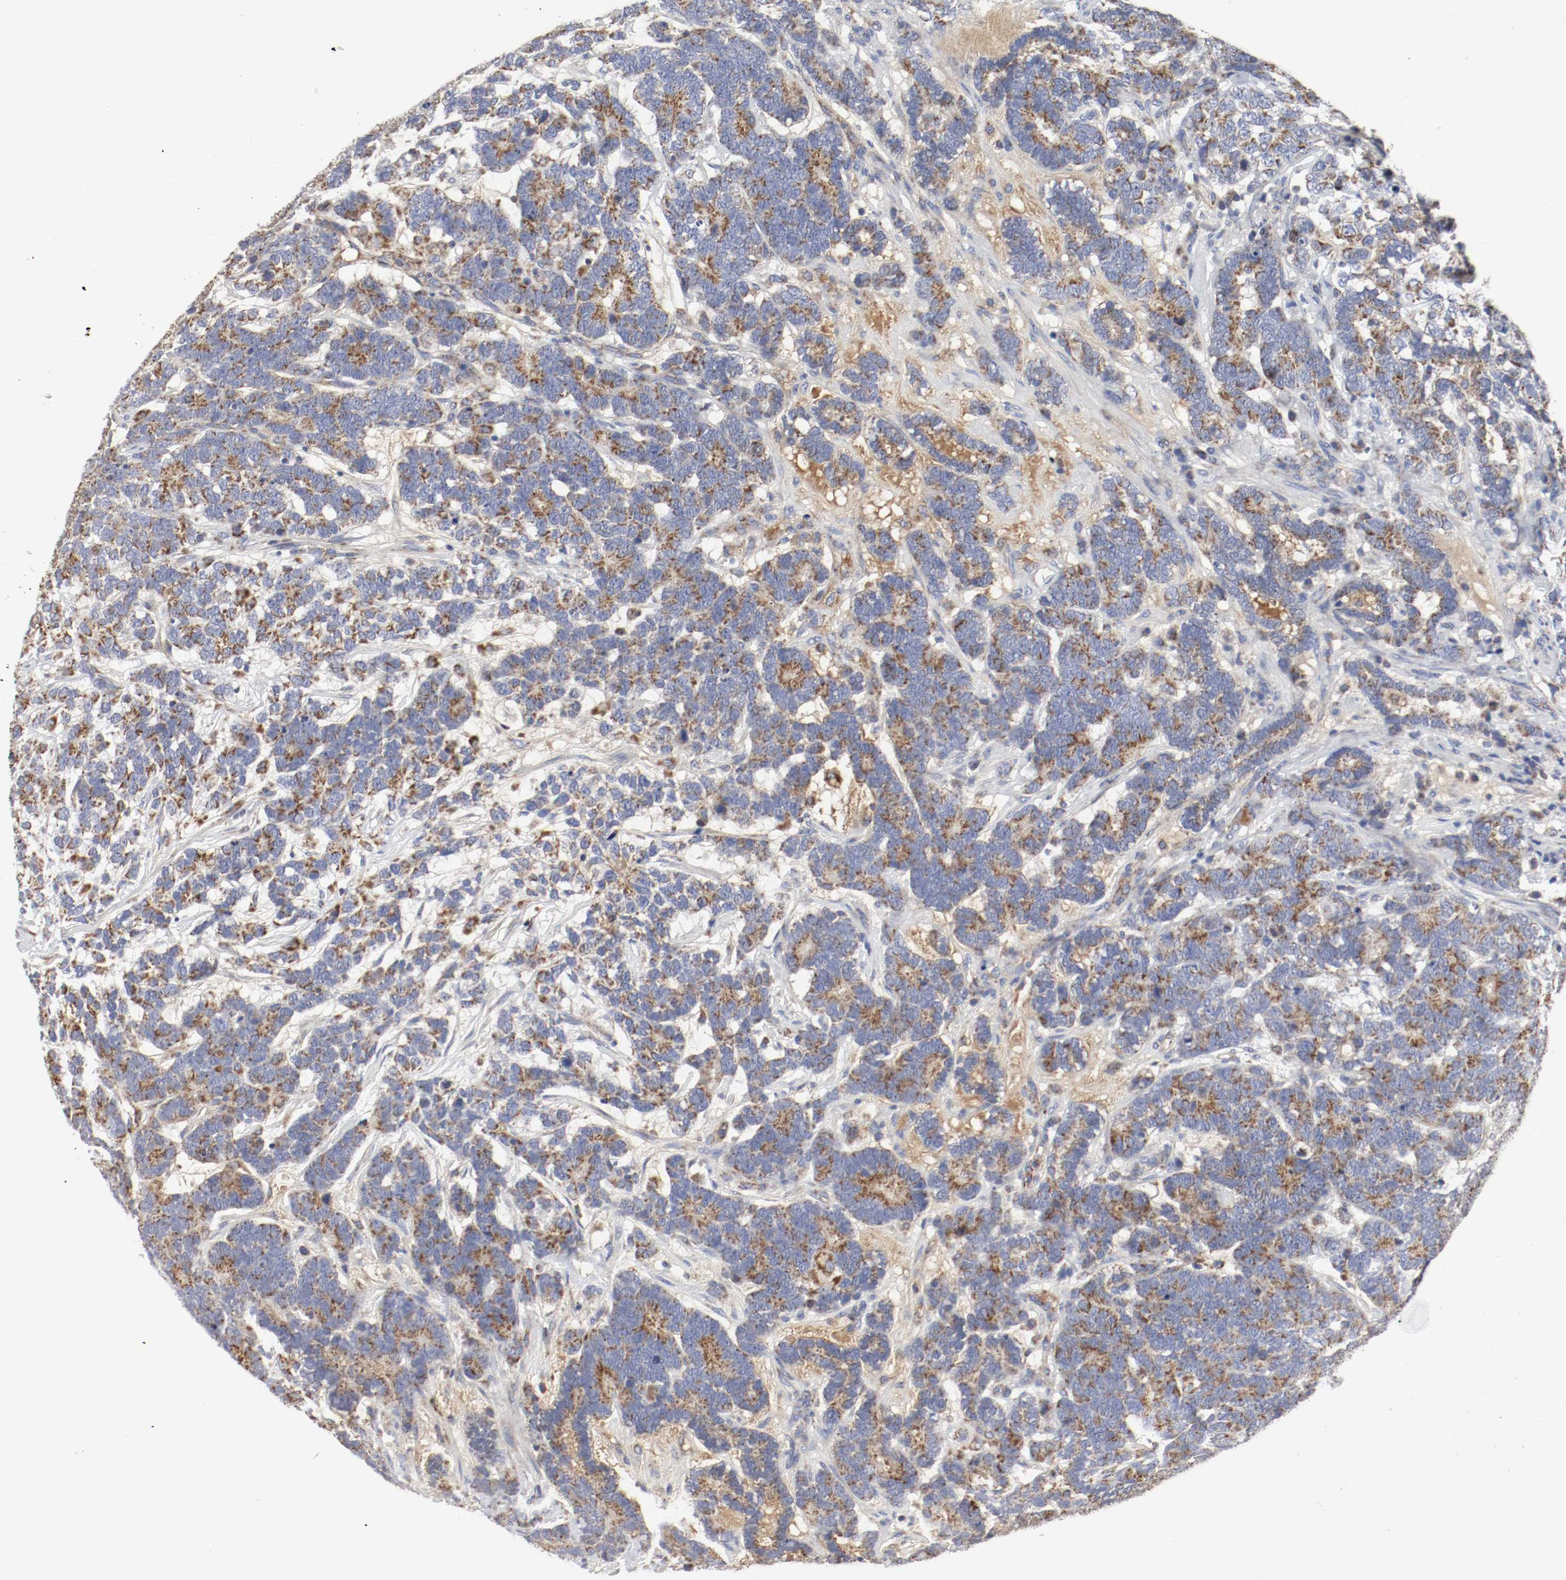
{"staining": {"intensity": "moderate", "quantity": ">75%", "location": "cytoplasmic/membranous"}, "tissue": "testis cancer", "cell_type": "Tumor cells", "image_type": "cancer", "snomed": [{"axis": "morphology", "description": "Carcinoma, Embryonal, NOS"}, {"axis": "topography", "description": "Testis"}], "caption": "High-magnification brightfield microscopy of embryonal carcinoma (testis) stained with DAB (3,3'-diaminobenzidine) (brown) and counterstained with hematoxylin (blue). tumor cells exhibit moderate cytoplasmic/membranous staining is present in approximately>75% of cells.", "gene": "AFG3L2", "patient": {"sex": "male", "age": 26}}